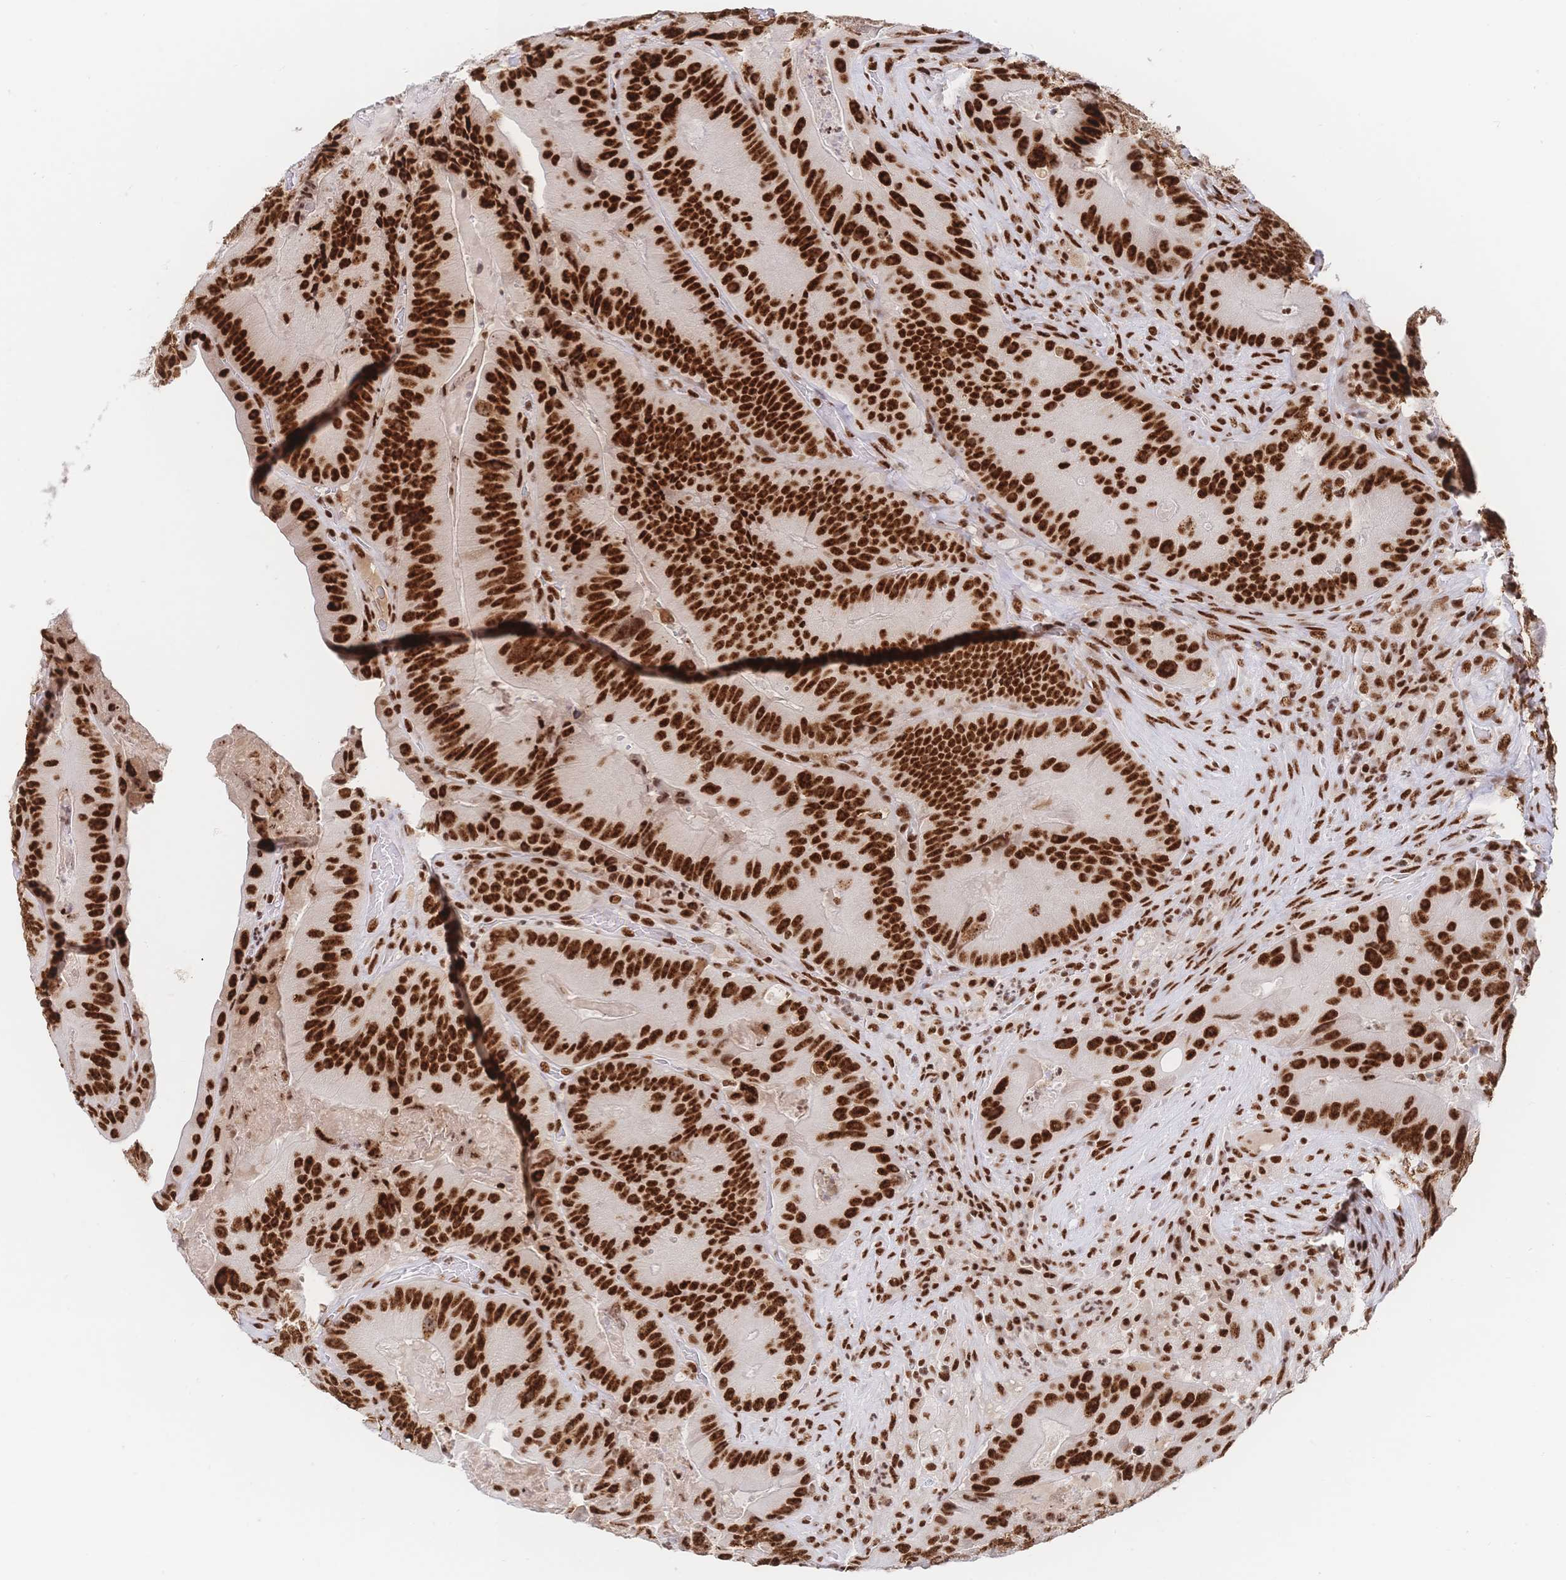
{"staining": {"intensity": "strong", "quantity": ">75%", "location": "nuclear"}, "tissue": "colorectal cancer", "cell_type": "Tumor cells", "image_type": "cancer", "snomed": [{"axis": "morphology", "description": "Adenocarcinoma, NOS"}, {"axis": "topography", "description": "Colon"}], "caption": "An image of adenocarcinoma (colorectal) stained for a protein demonstrates strong nuclear brown staining in tumor cells.", "gene": "SRSF1", "patient": {"sex": "female", "age": 86}}